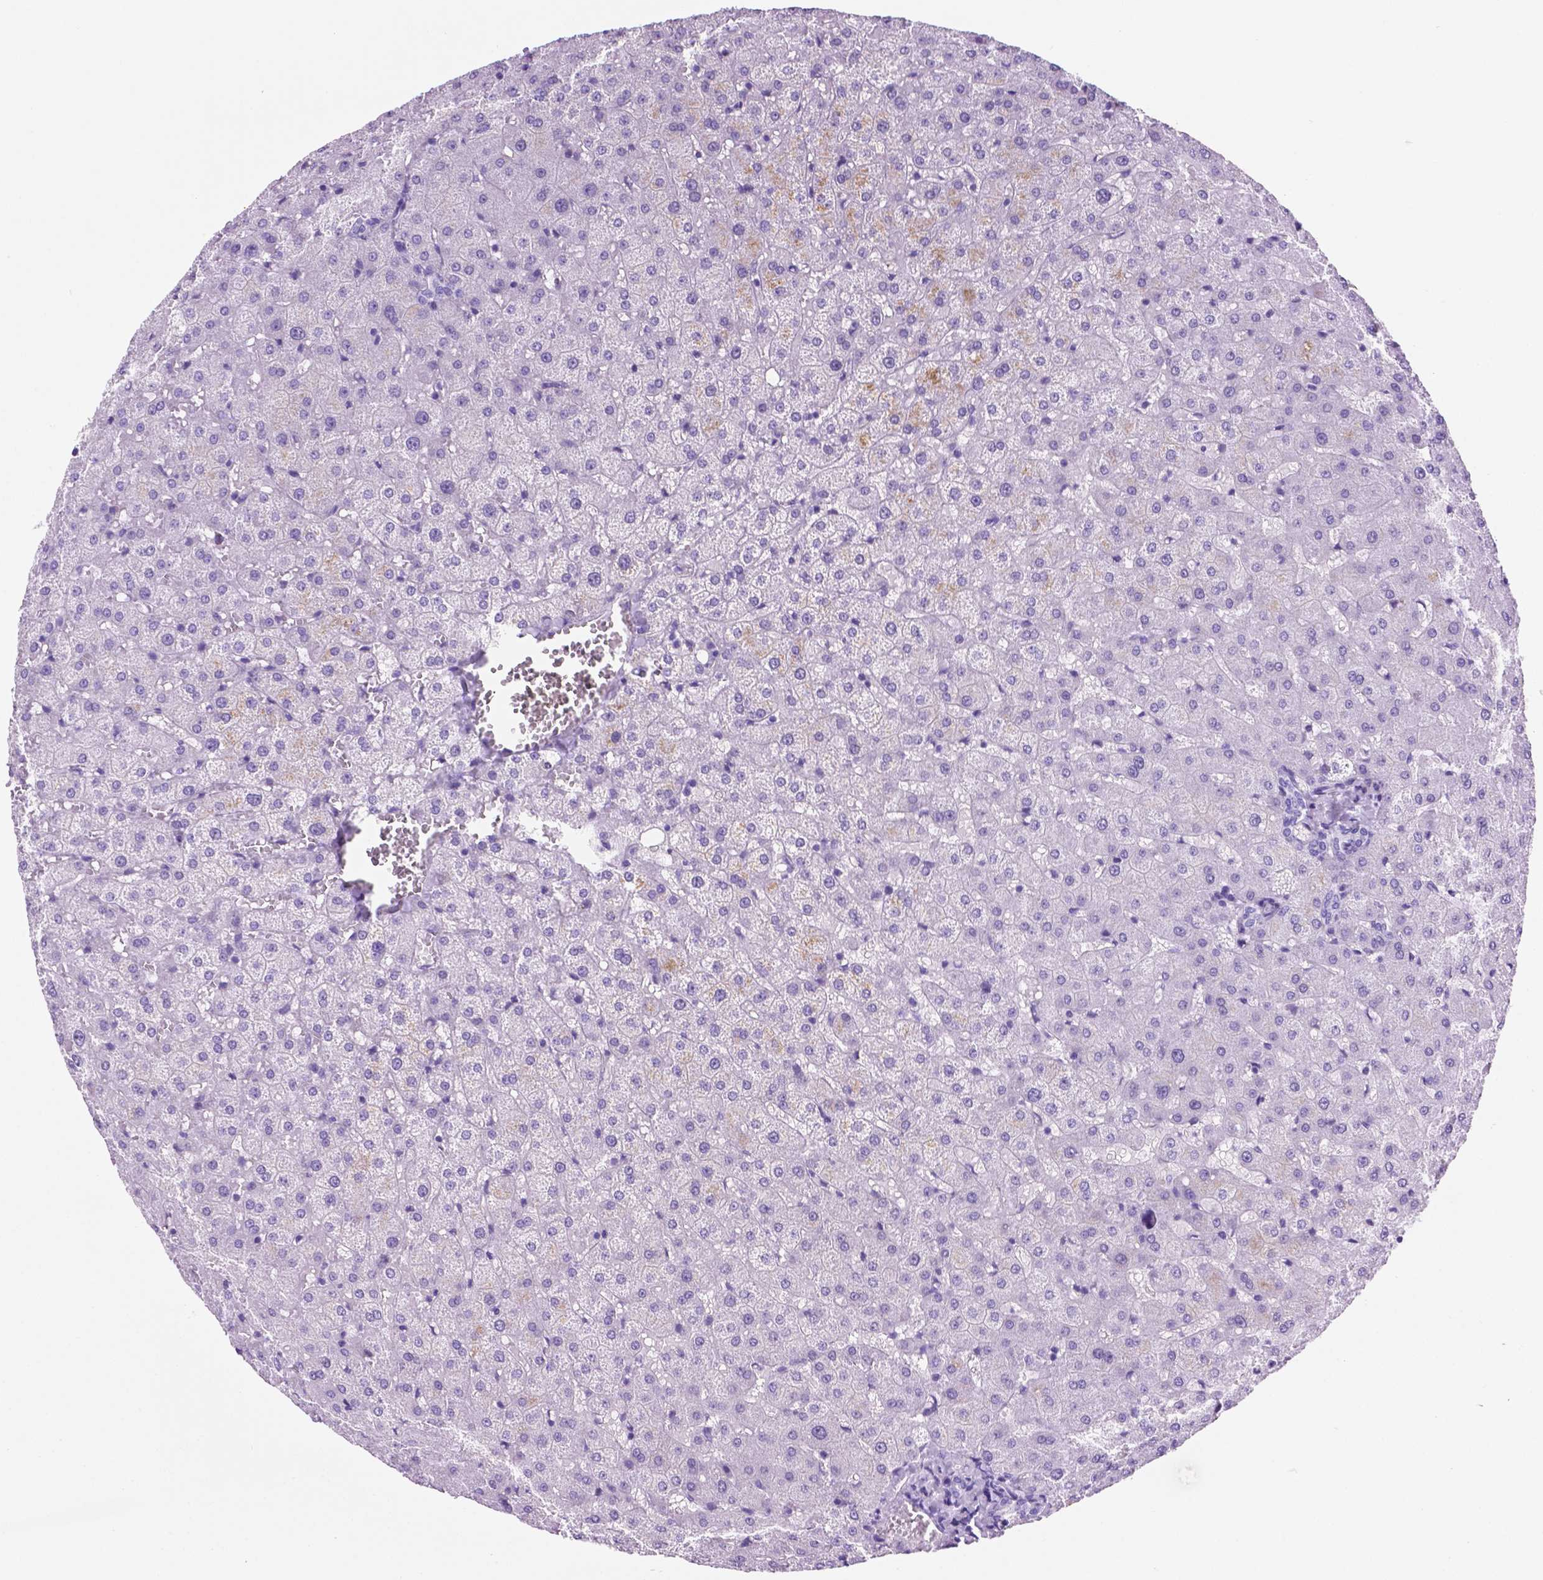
{"staining": {"intensity": "negative", "quantity": "none", "location": "none"}, "tissue": "liver", "cell_type": "Cholangiocytes", "image_type": "normal", "snomed": [{"axis": "morphology", "description": "Normal tissue, NOS"}, {"axis": "topography", "description": "Liver"}], "caption": "A micrograph of liver stained for a protein displays no brown staining in cholangiocytes. (Stains: DAB (3,3'-diaminobenzidine) IHC with hematoxylin counter stain, Microscopy: brightfield microscopy at high magnification).", "gene": "C17orf107", "patient": {"sex": "female", "age": 50}}